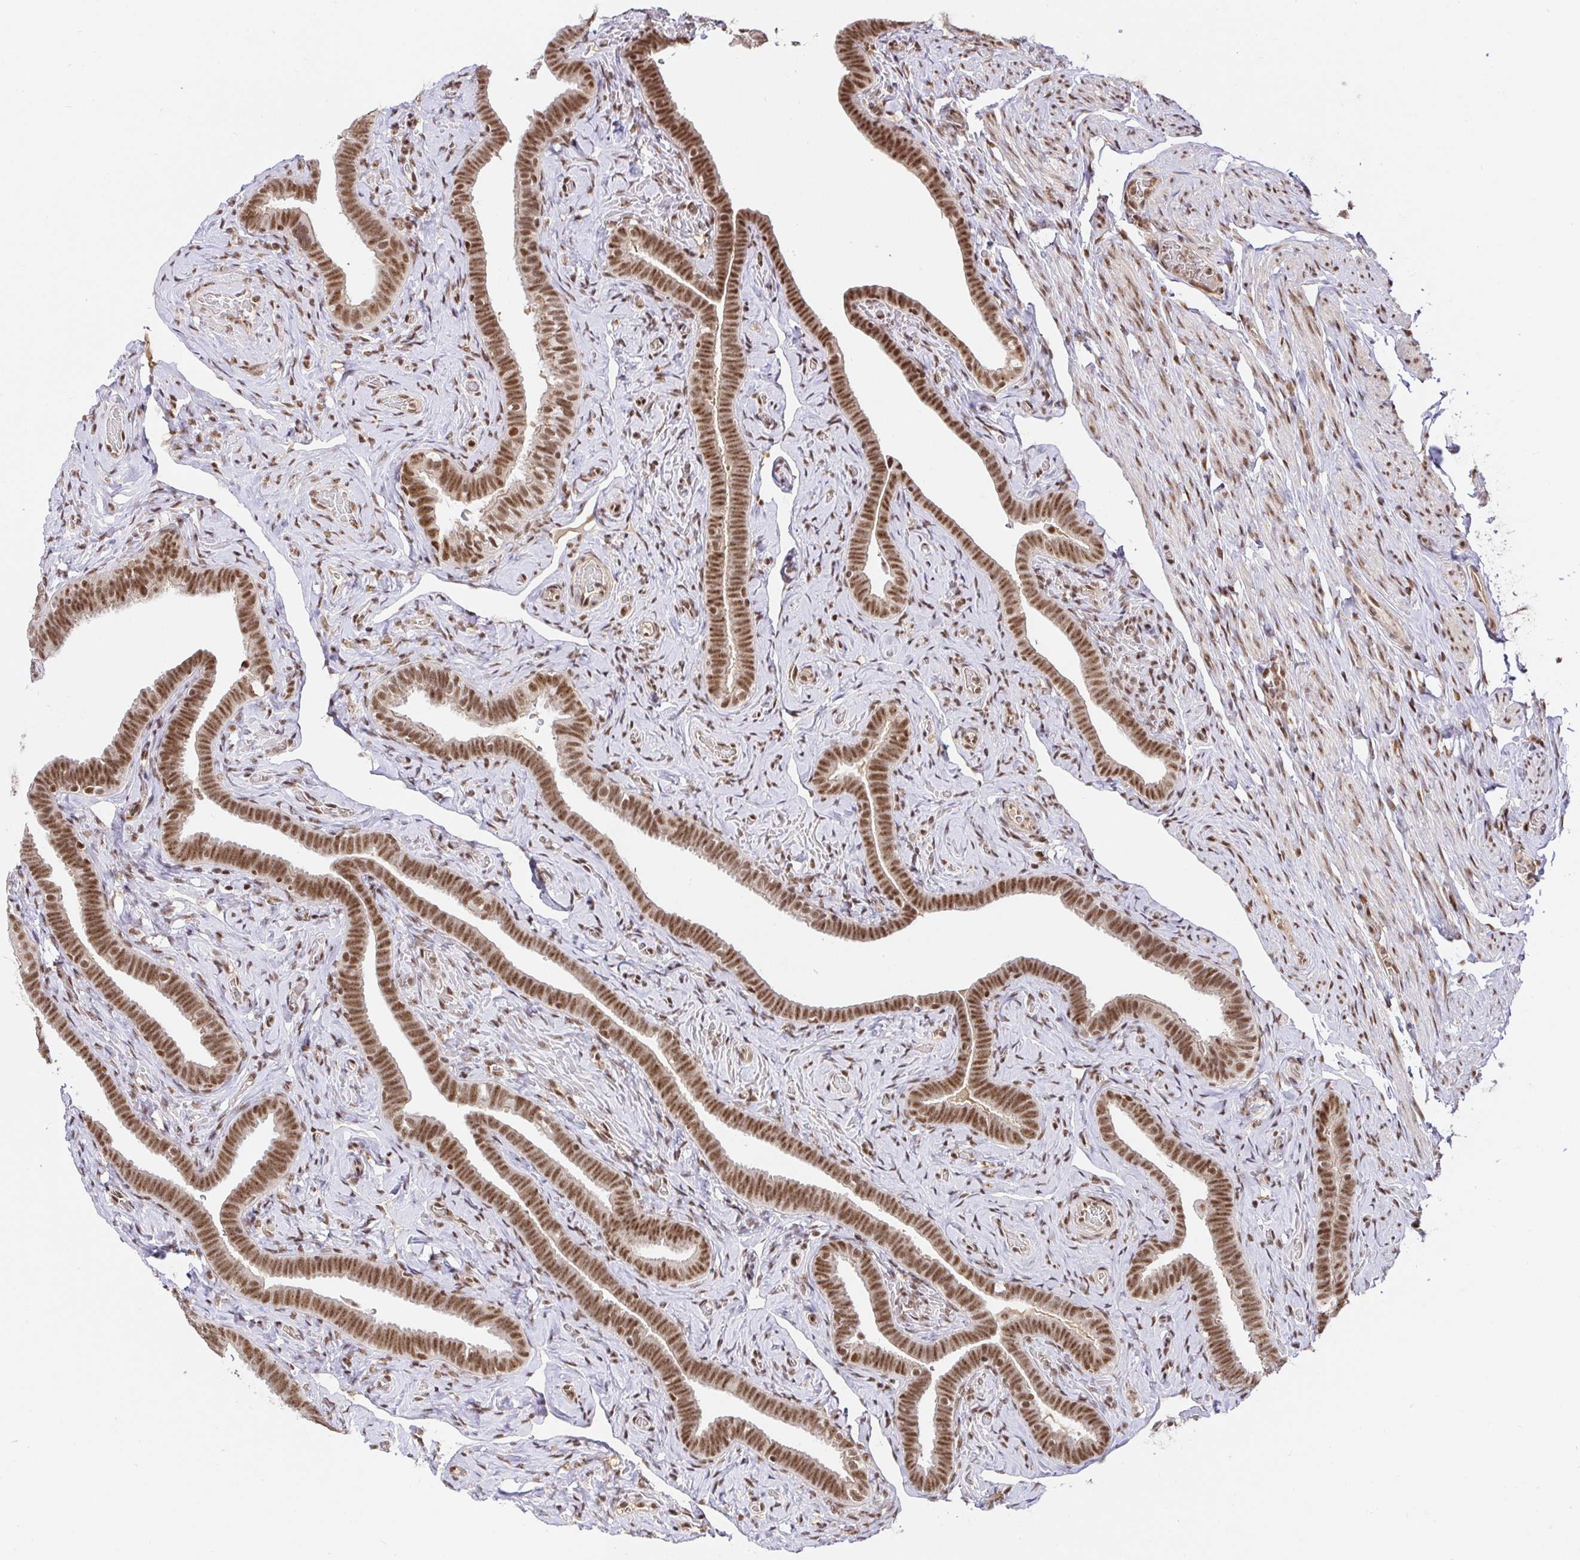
{"staining": {"intensity": "strong", "quantity": ">75%", "location": "nuclear"}, "tissue": "fallopian tube", "cell_type": "Glandular cells", "image_type": "normal", "snomed": [{"axis": "morphology", "description": "Normal tissue, NOS"}, {"axis": "topography", "description": "Fallopian tube"}], "caption": "Strong nuclear protein staining is identified in about >75% of glandular cells in fallopian tube.", "gene": "USF1", "patient": {"sex": "female", "age": 69}}